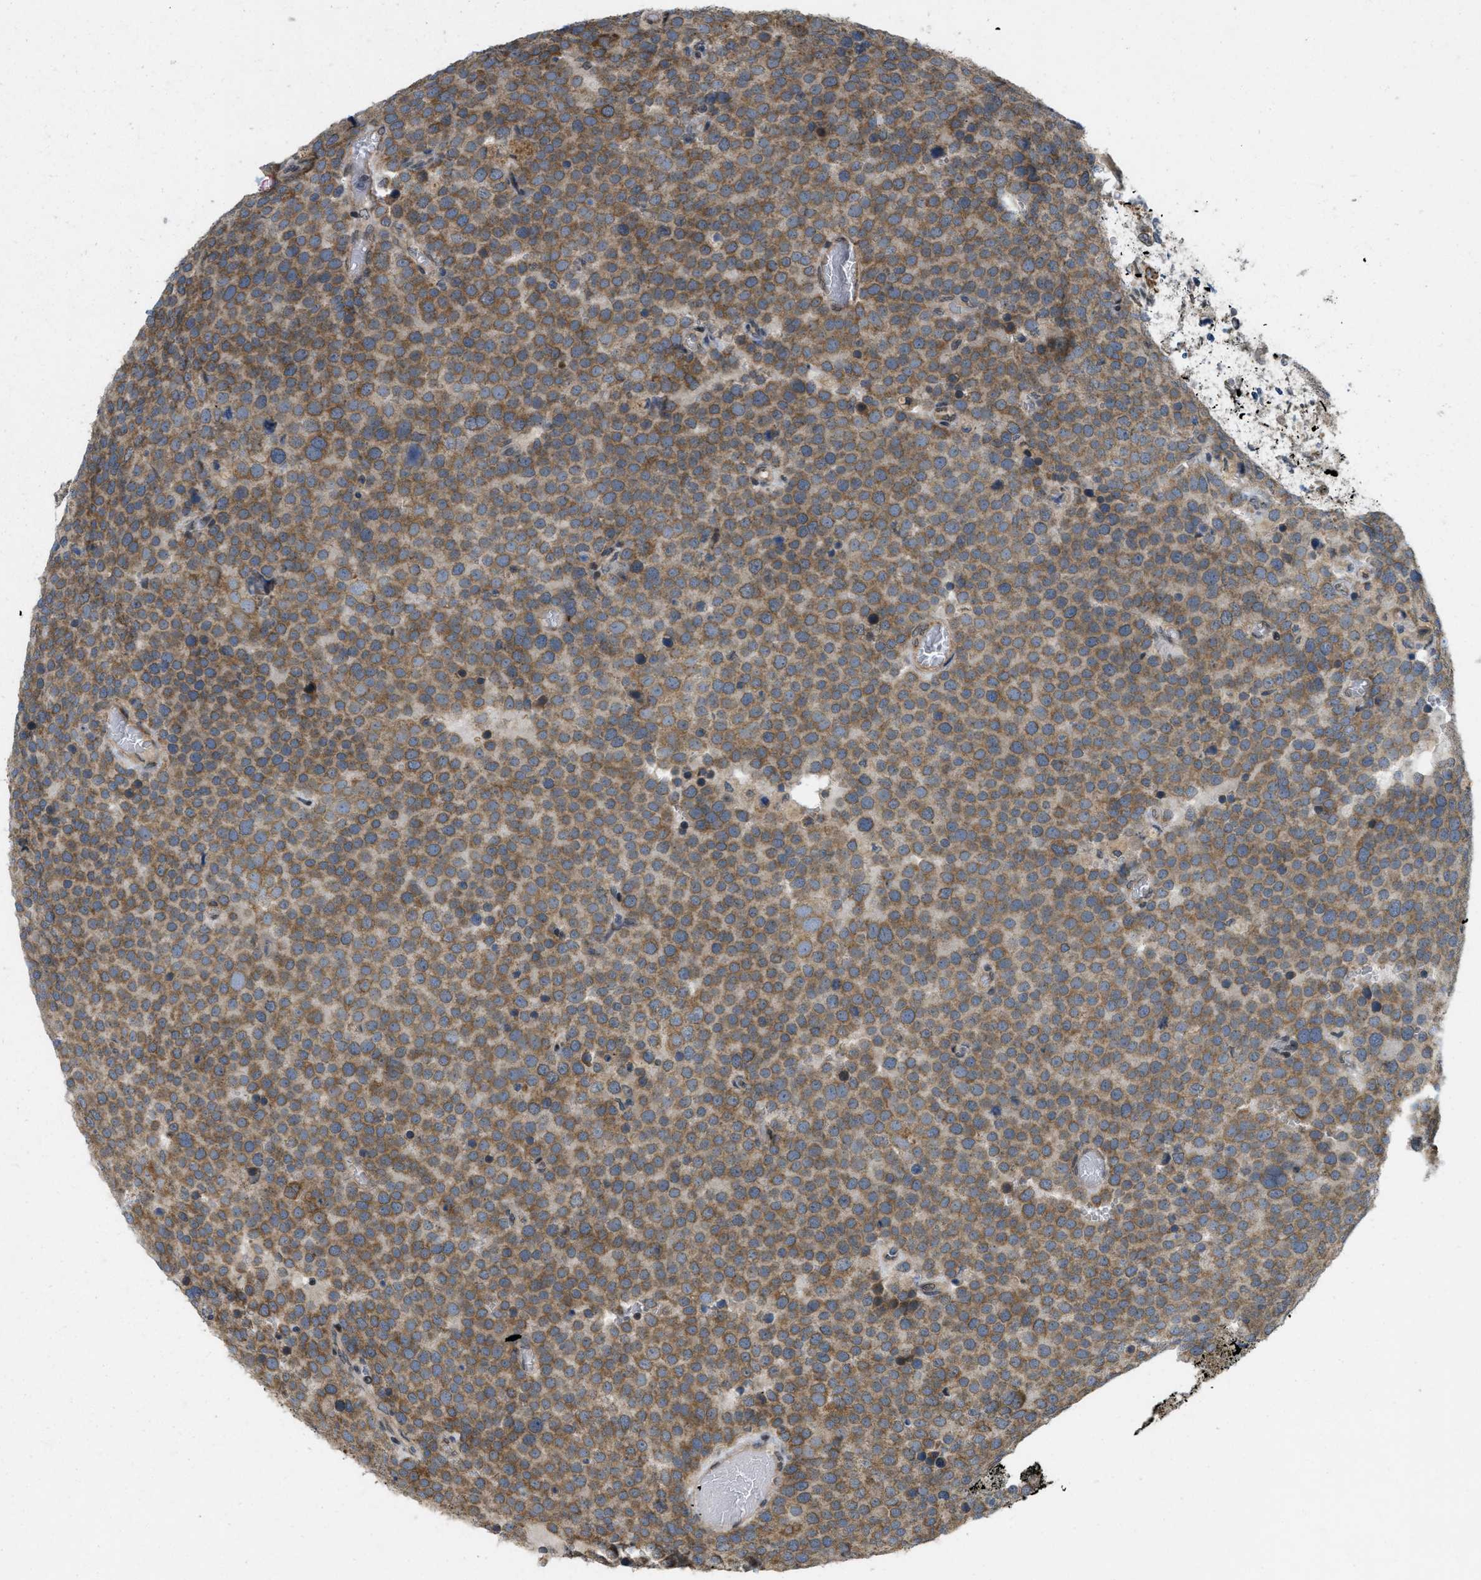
{"staining": {"intensity": "moderate", "quantity": ">75%", "location": "cytoplasmic/membranous"}, "tissue": "testis cancer", "cell_type": "Tumor cells", "image_type": "cancer", "snomed": [{"axis": "morphology", "description": "Normal tissue, NOS"}, {"axis": "morphology", "description": "Seminoma, NOS"}, {"axis": "topography", "description": "Testis"}], "caption": "Immunohistochemistry micrograph of human testis seminoma stained for a protein (brown), which exhibits medium levels of moderate cytoplasmic/membranous staining in approximately >75% of tumor cells.", "gene": "IFNLR1", "patient": {"sex": "male", "age": 71}}